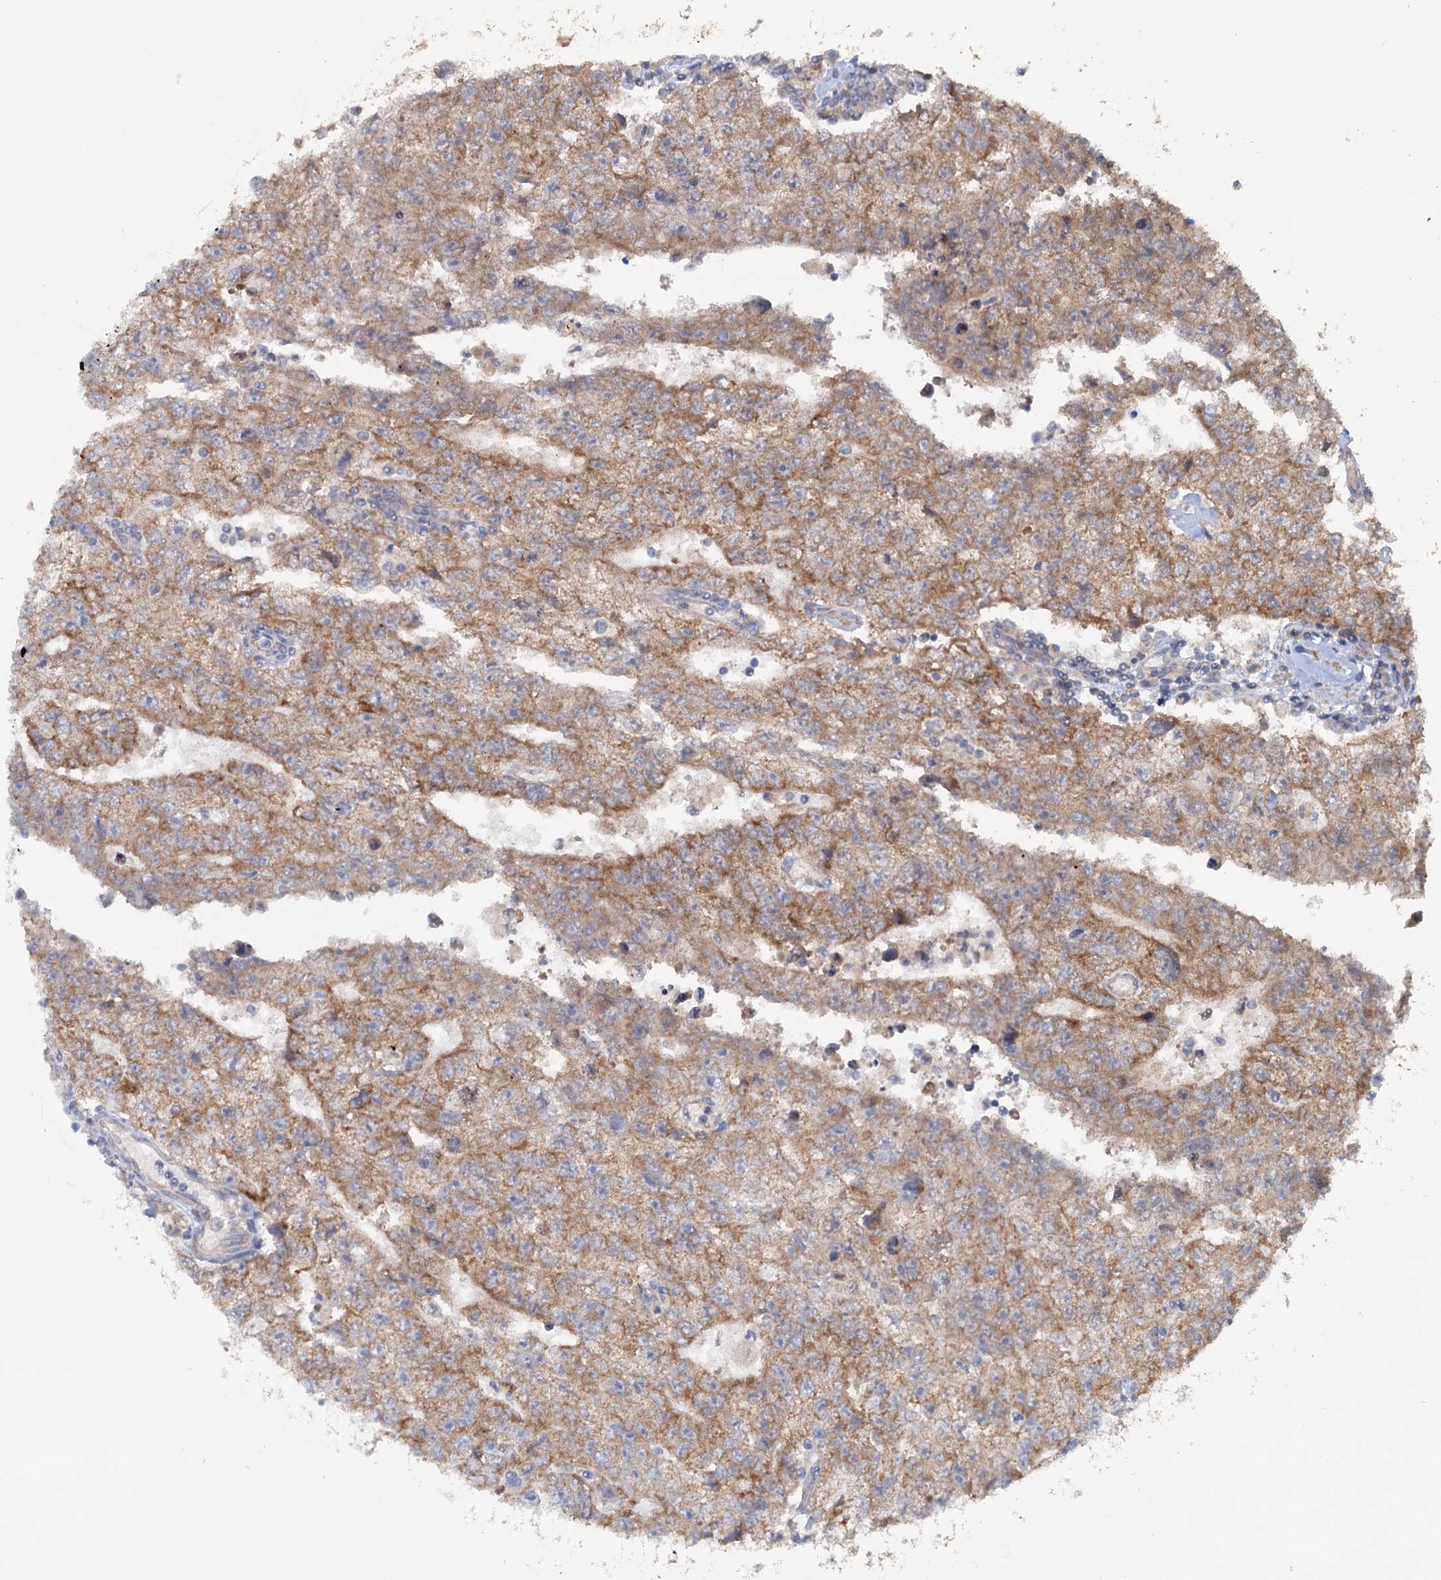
{"staining": {"intensity": "moderate", "quantity": ">75%", "location": "cytoplasmic/membranous"}, "tissue": "testis cancer", "cell_type": "Tumor cells", "image_type": "cancer", "snomed": [{"axis": "morphology", "description": "Carcinoma, Embryonal, NOS"}, {"axis": "topography", "description": "Testis"}], "caption": "Embryonal carcinoma (testis) stained for a protein (brown) shows moderate cytoplasmic/membranous positive expression in about >75% of tumor cells.", "gene": "FUNDC1", "patient": {"sex": "male", "age": 17}}